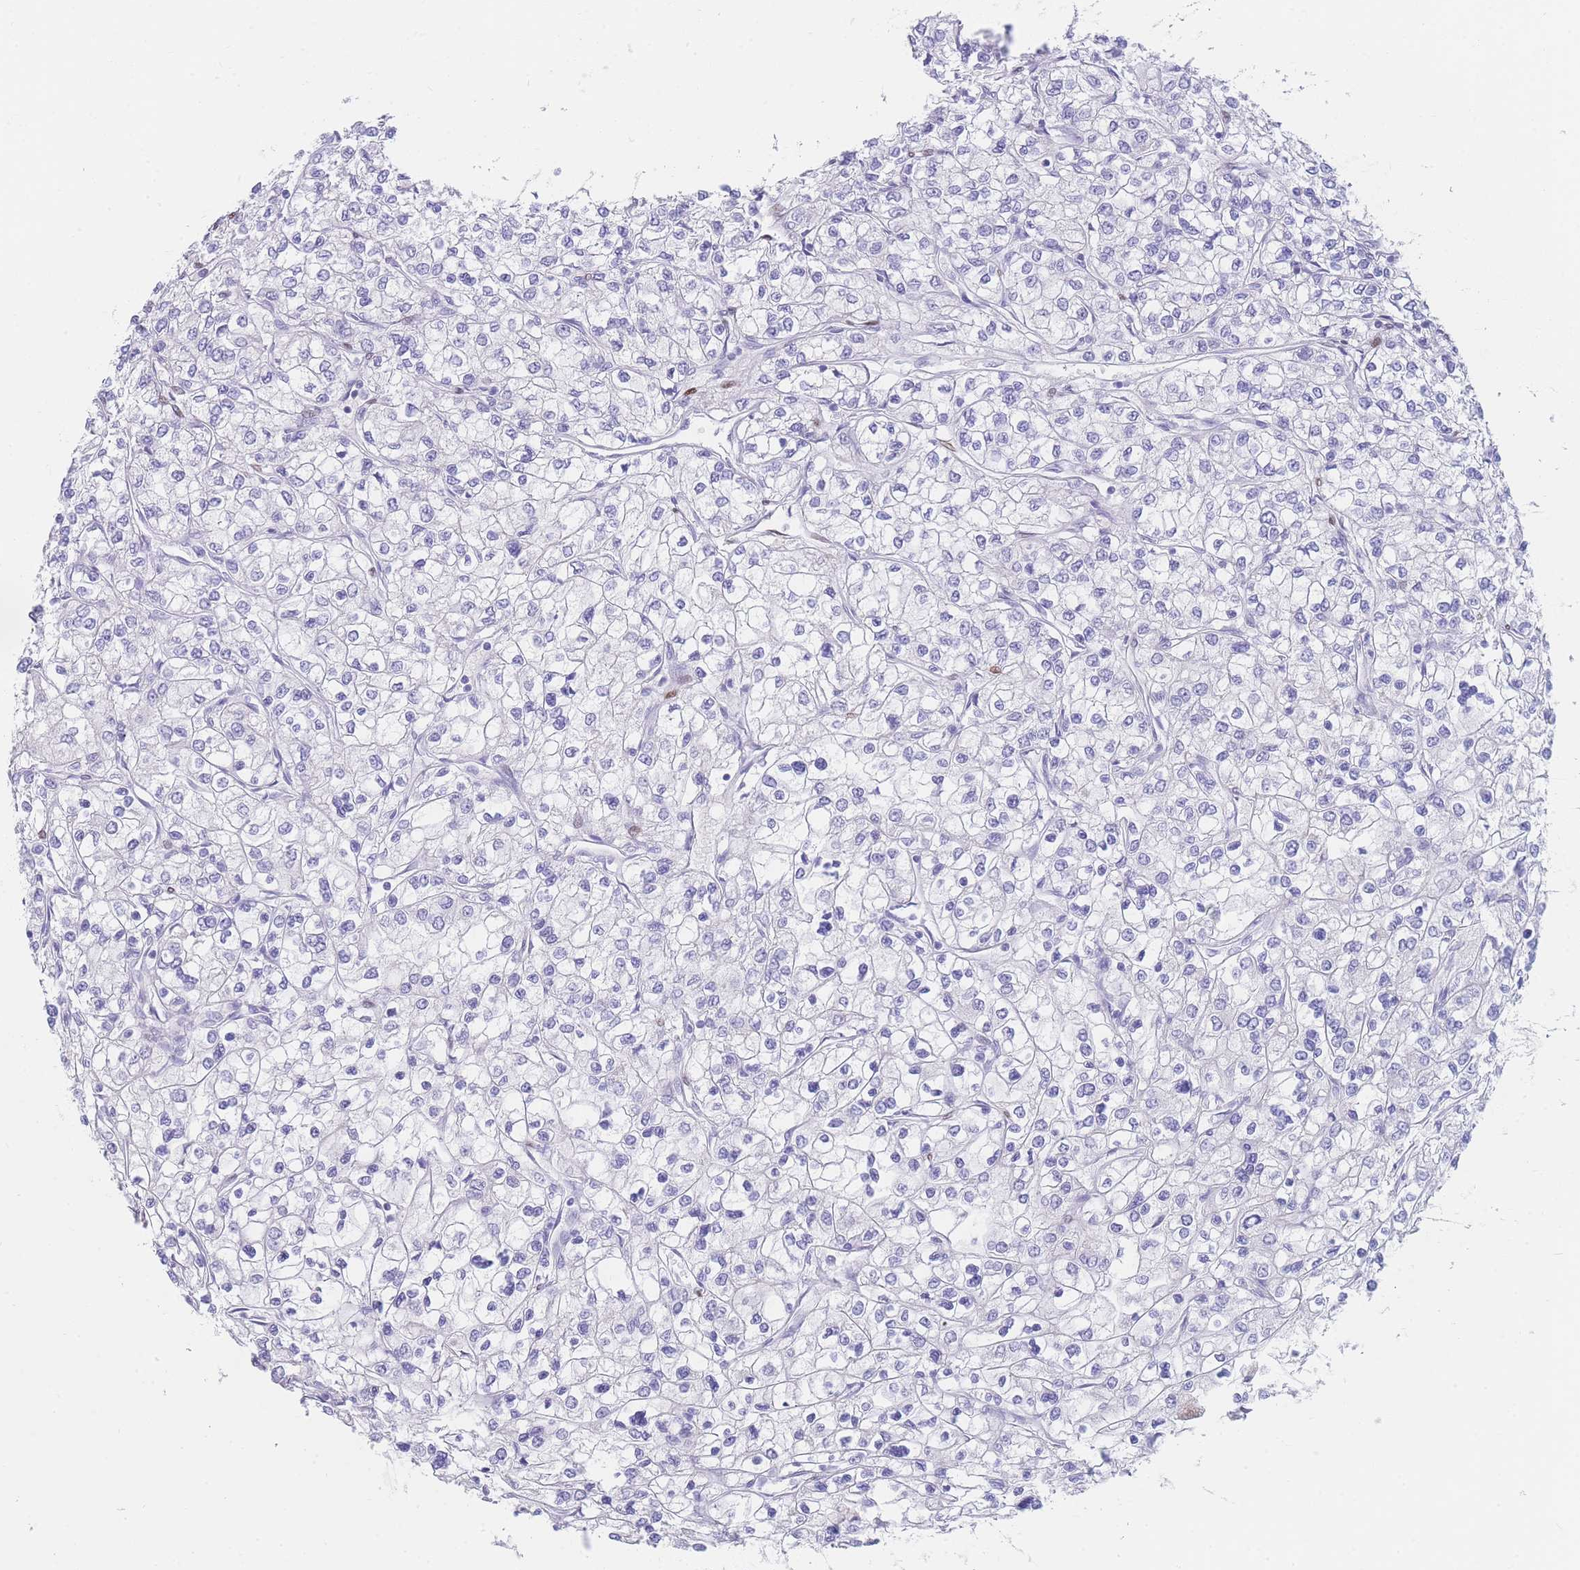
{"staining": {"intensity": "negative", "quantity": "none", "location": "none"}, "tissue": "renal cancer", "cell_type": "Tumor cells", "image_type": "cancer", "snomed": [{"axis": "morphology", "description": "Adenocarcinoma, NOS"}, {"axis": "topography", "description": "Kidney"}], "caption": "Human renal cancer (adenocarcinoma) stained for a protein using IHC demonstrates no staining in tumor cells.", "gene": "PSMB5", "patient": {"sex": "male", "age": 80}}